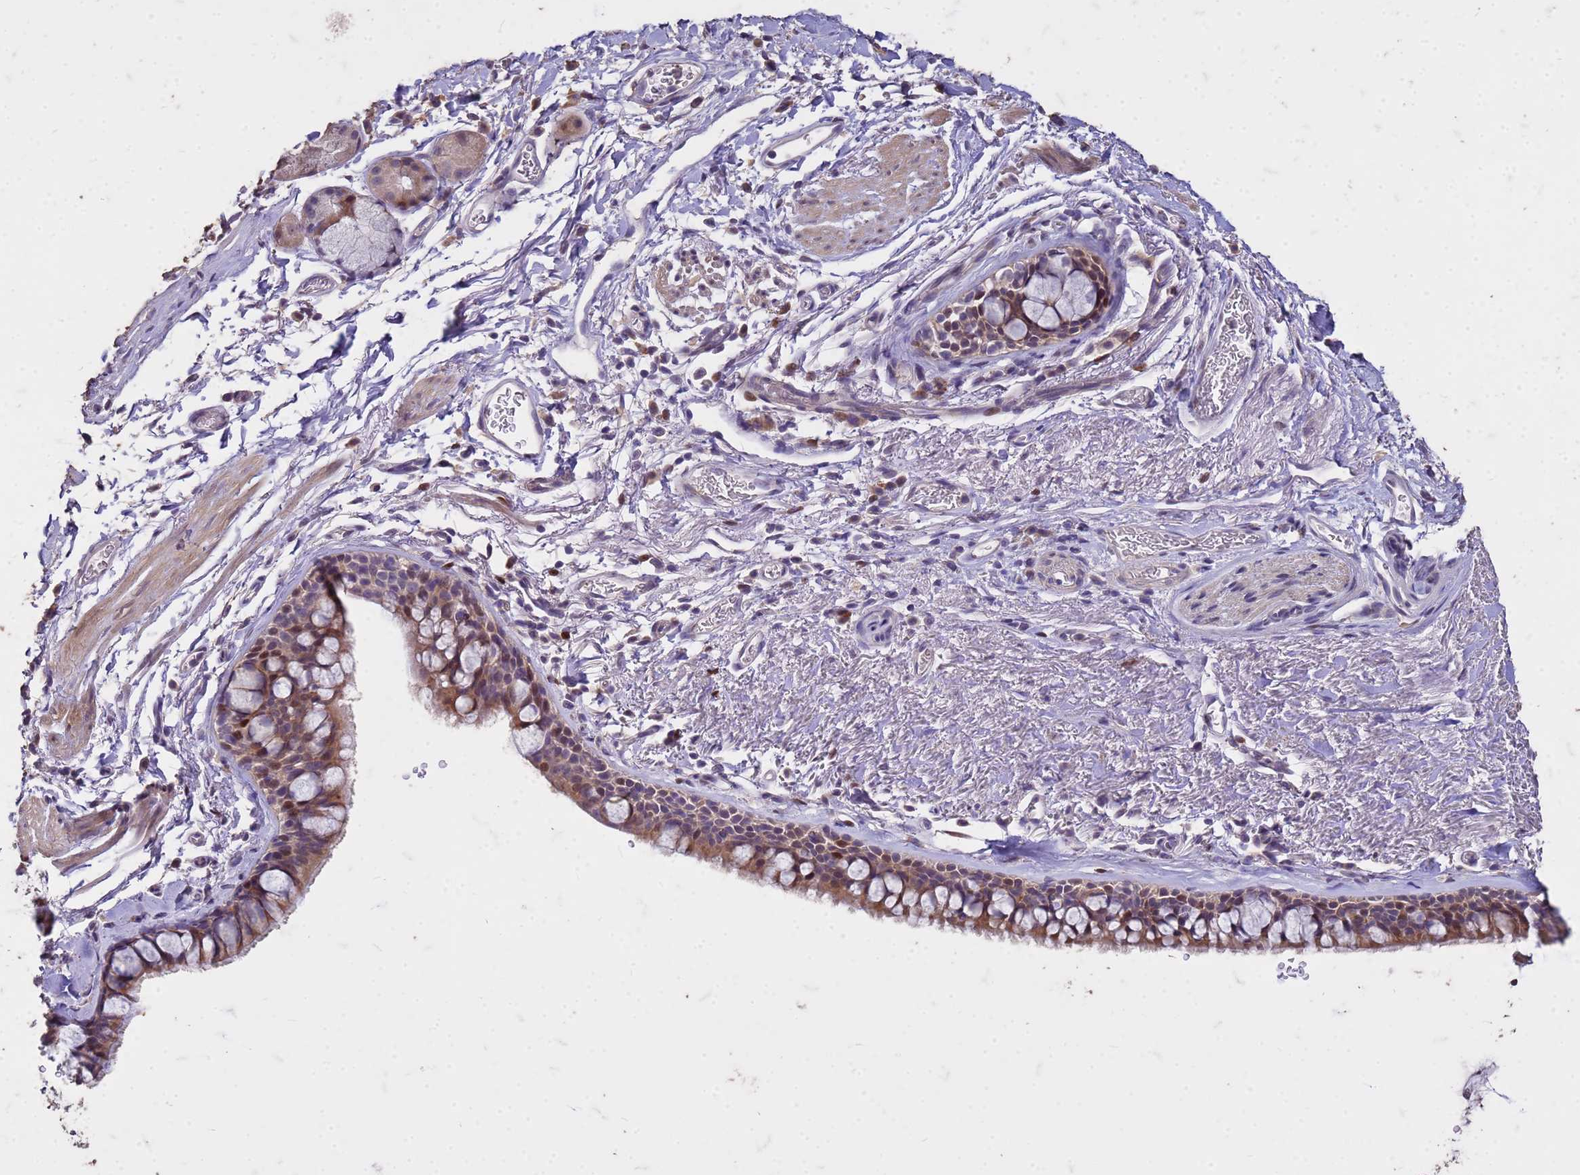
{"staining": {"intensity": "moderate", "quantity": ">75%", "location": "cytoplasmic/membranous"}, "tissue": "bronchus", "cell_type": "Respiratory epithelial cells", "image_type": "normal", "snomed": [{"axis": "morphology", "description": "Normal tissue, NOS"}, {"axis": "topography", "description": "Bronchus"}], "caption": "Immunohistochemistry of benign human bronchus displays medium levels of moderate cytoplasmic/membranous positivity in about >75% of respiratory epithelial cells.", "gene": "FAM184B", "patient": {"sex": "male", "age": 65}}